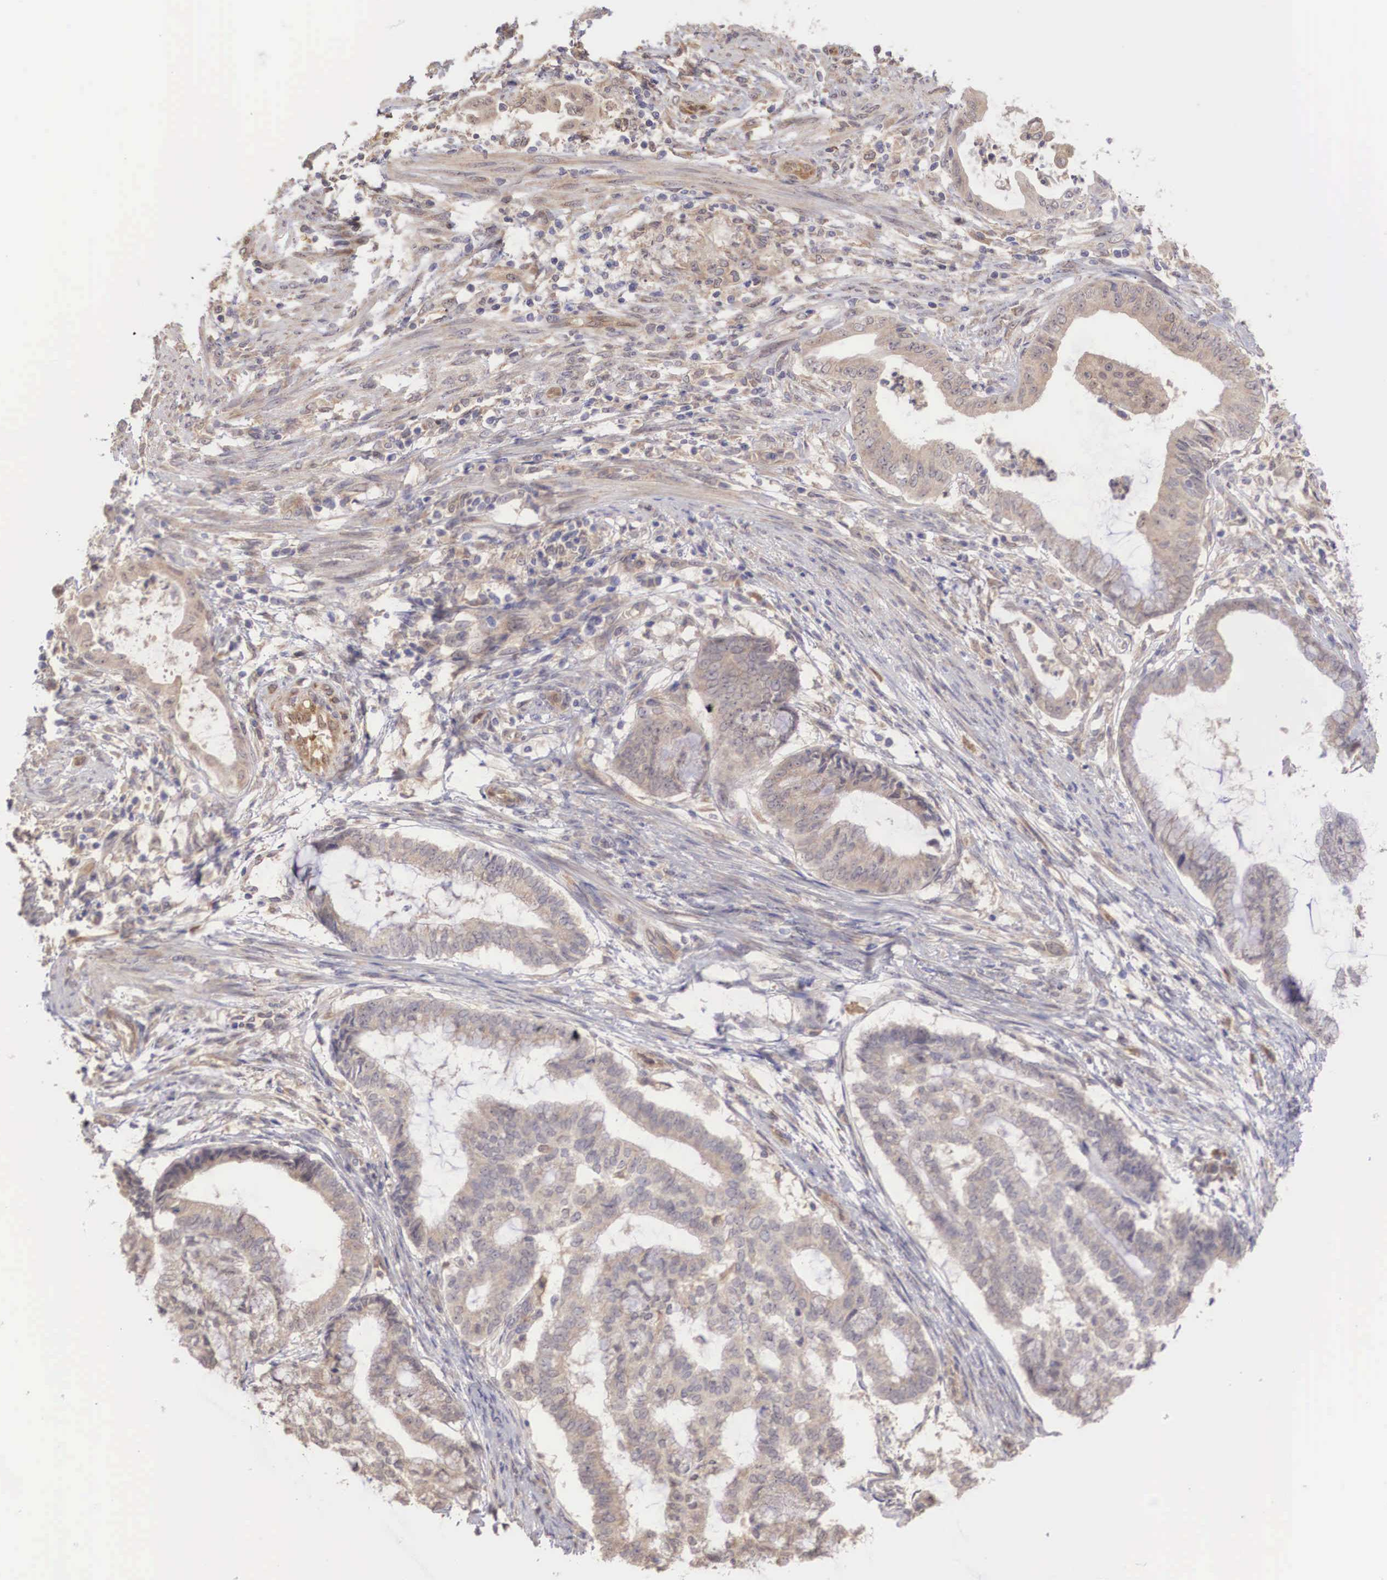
{"staining": {"intensity": "weak", "quantity": ">75%", "location": "cytoplasmic/membranous"}, "tissue": "endometrial cancer", "cell_type": "Tumor cells", "image_type": "cancer", "snomed": [{"axis": "morphology", "description": "Adenocarcinoma, NOS"}, {"axis": "topography", "description": "Endometrium"}], "caption": "This micrograph exhibits immunohistochemistry (IHC) staining of human adenocarcinoma (endometrial), with low weak cytoplasmic/membranous expression in about >75% of tumor cells.", "gene": "DNAJB7", "patient": {"sex": "female", "age": 63}}